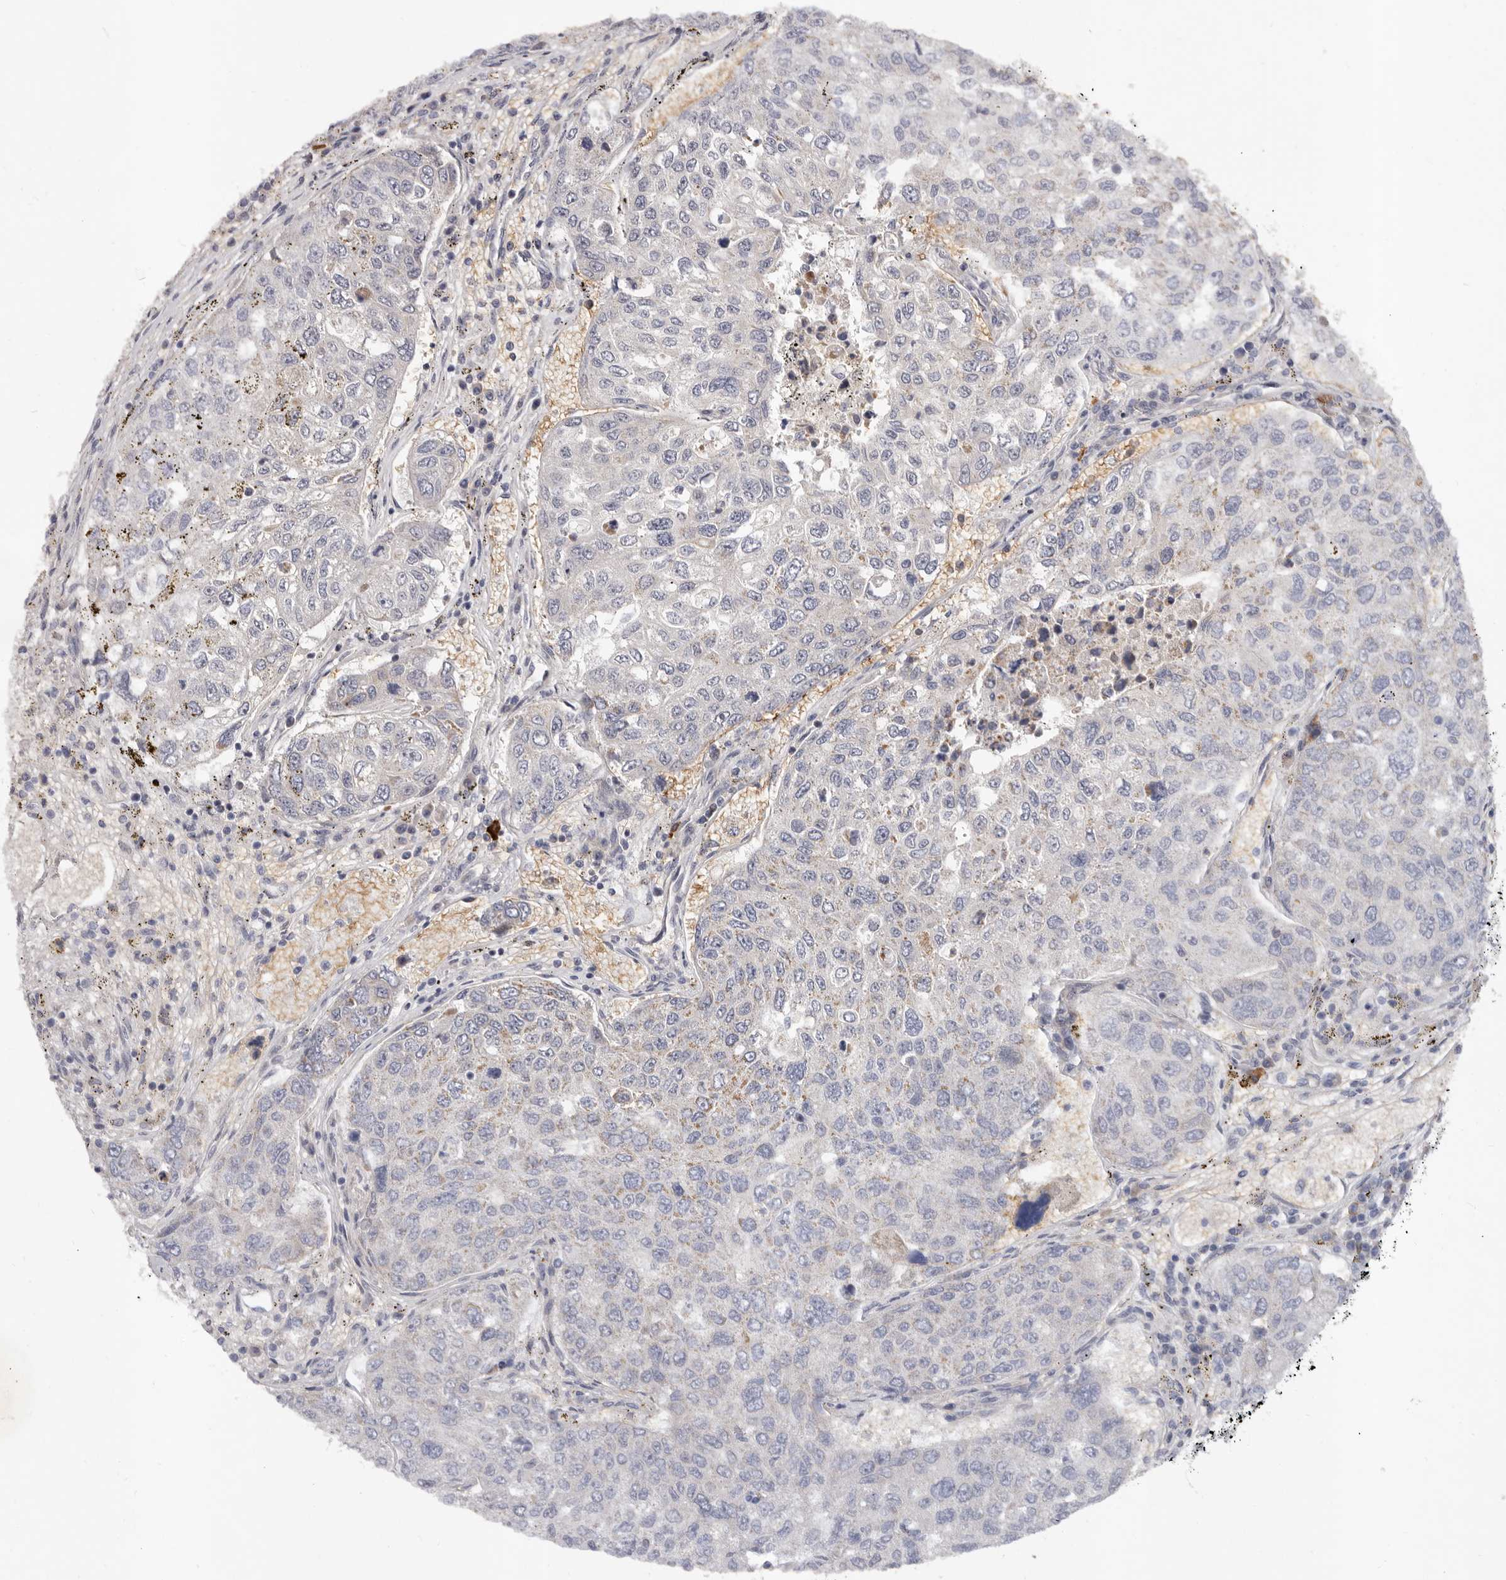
{"staining": {"intensity": "weak", "quantity": "<25%", "location": "cytoplasmic/membranous"}, "tissue": "urothelial cancer", "cell_type": "Tumor cells", "image_type": "cancer", "snomed": [{"axis": "morphology", "description": "Urothelial carcinoma, High grade"}, {"axis": "topography", "description": "Lymph node"}, {"axis": "topography", "description": "Urinary bladder"}], "caption": "Tumor cells show no significant protein positivity in urothelial cancer. (Stains: DAB (3,3'-diaminobenzidine) IHC with hematoxylin counter stain, Microscopy: brightfield microscopy at high magnification).", "gene": "SPTA1", "patient": {"sex": "male", "age": 51}}